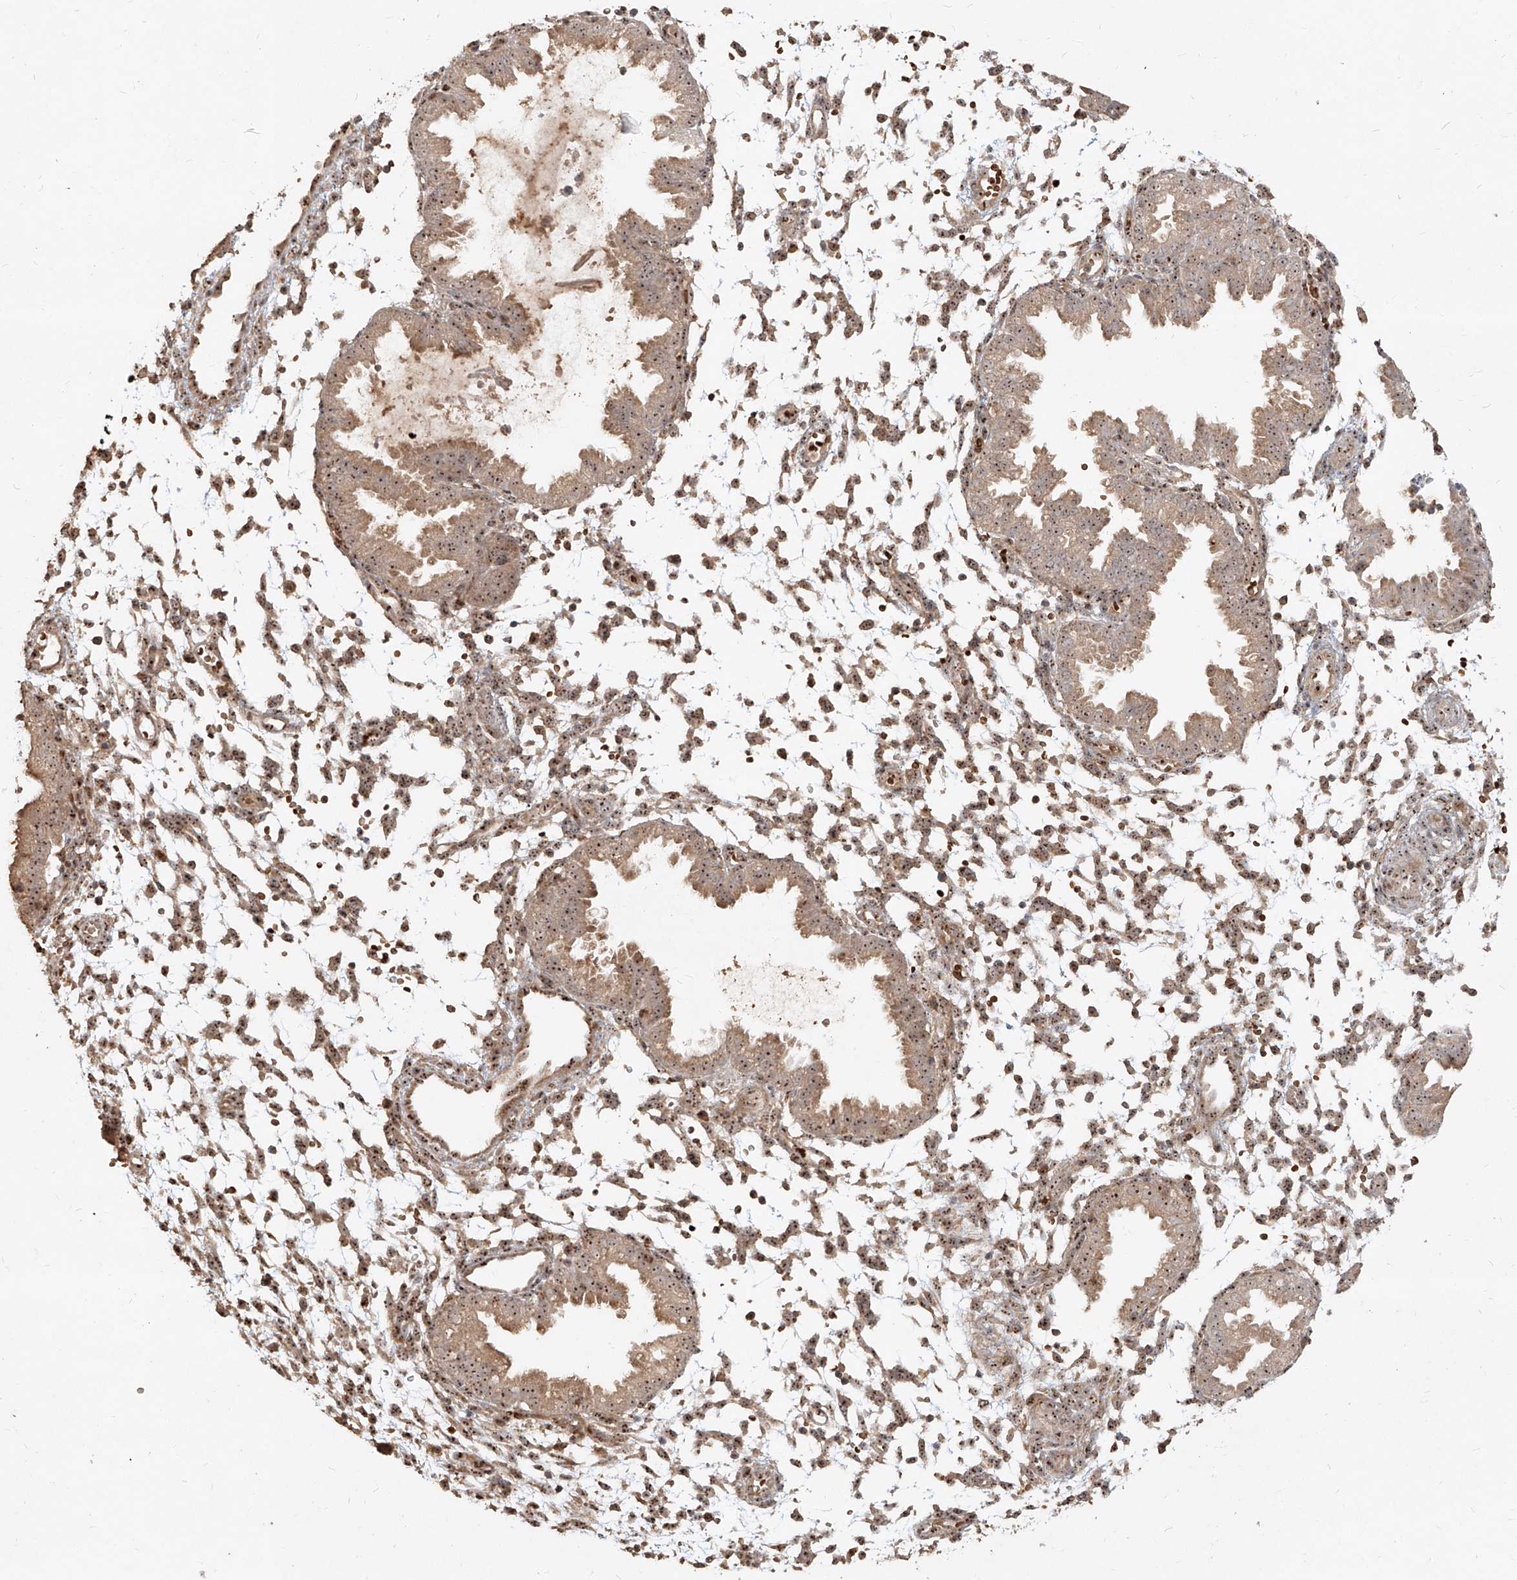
{"staining": {"intensity": "moderate", "quantity": "25%-75%", "location": "cytoplasmic/membranous,nuclear"}, "tissue": "endometrium", "cell_type": "Cells in endometrial stroma", "image_type": "normal", "snomed": [{"axis": "morphology", "description": "Normal tissue, NOS"}, {"axis": "topography", "description": "Endometrium"}], "caption": "IHC (DAB) staining of benign endometrium reveals moderate cytoplasmic/membranous,nuclear protein expression in about 25%-75% of cells in endometrial stroma.", "gene": "BYSL", "patient": {"sex": "female", "age": 33}}